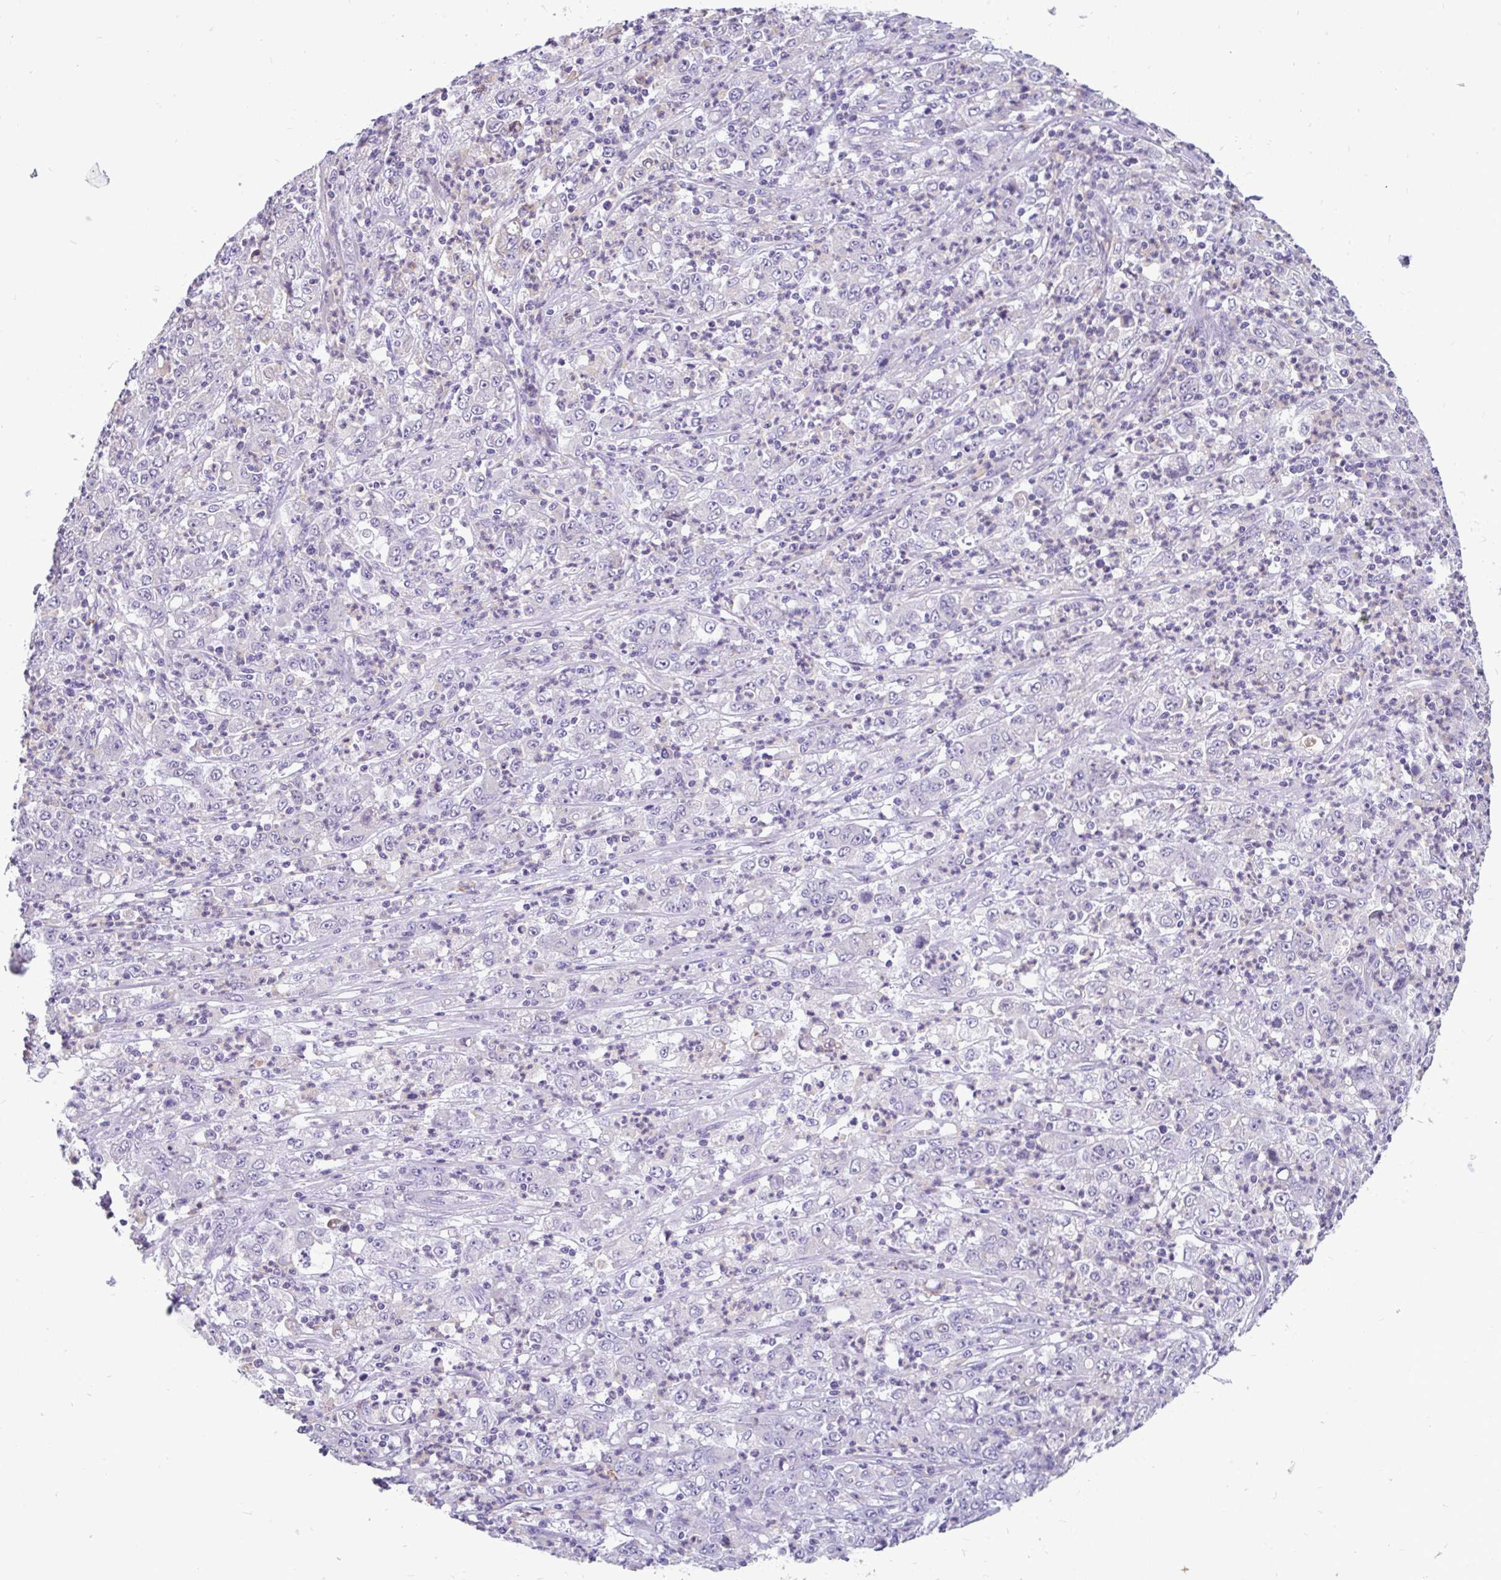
{"staining": {"intensity": "negative", "quantity": "none", "location": "none"}, "tissue": "stomach cancer", "cell_type": "Tumor cells", "image_type": "cancer", "snomed": [{"axis": "morphology", "description": "Adenocarcinoma, NOS"}, {"axis": "topography", "description": "Stomach, lower"}], "caption": "Histopathology image shows no significant protein positivity in tumor cells of stomach cancer (adenocarcinoma). Brightfield microscopy of IHC stained with DAB (brown) and hematoxylin (blue), captured at high magnification.", "gene": "INTS5", "patient": {"sex": "female", "age": 71}}